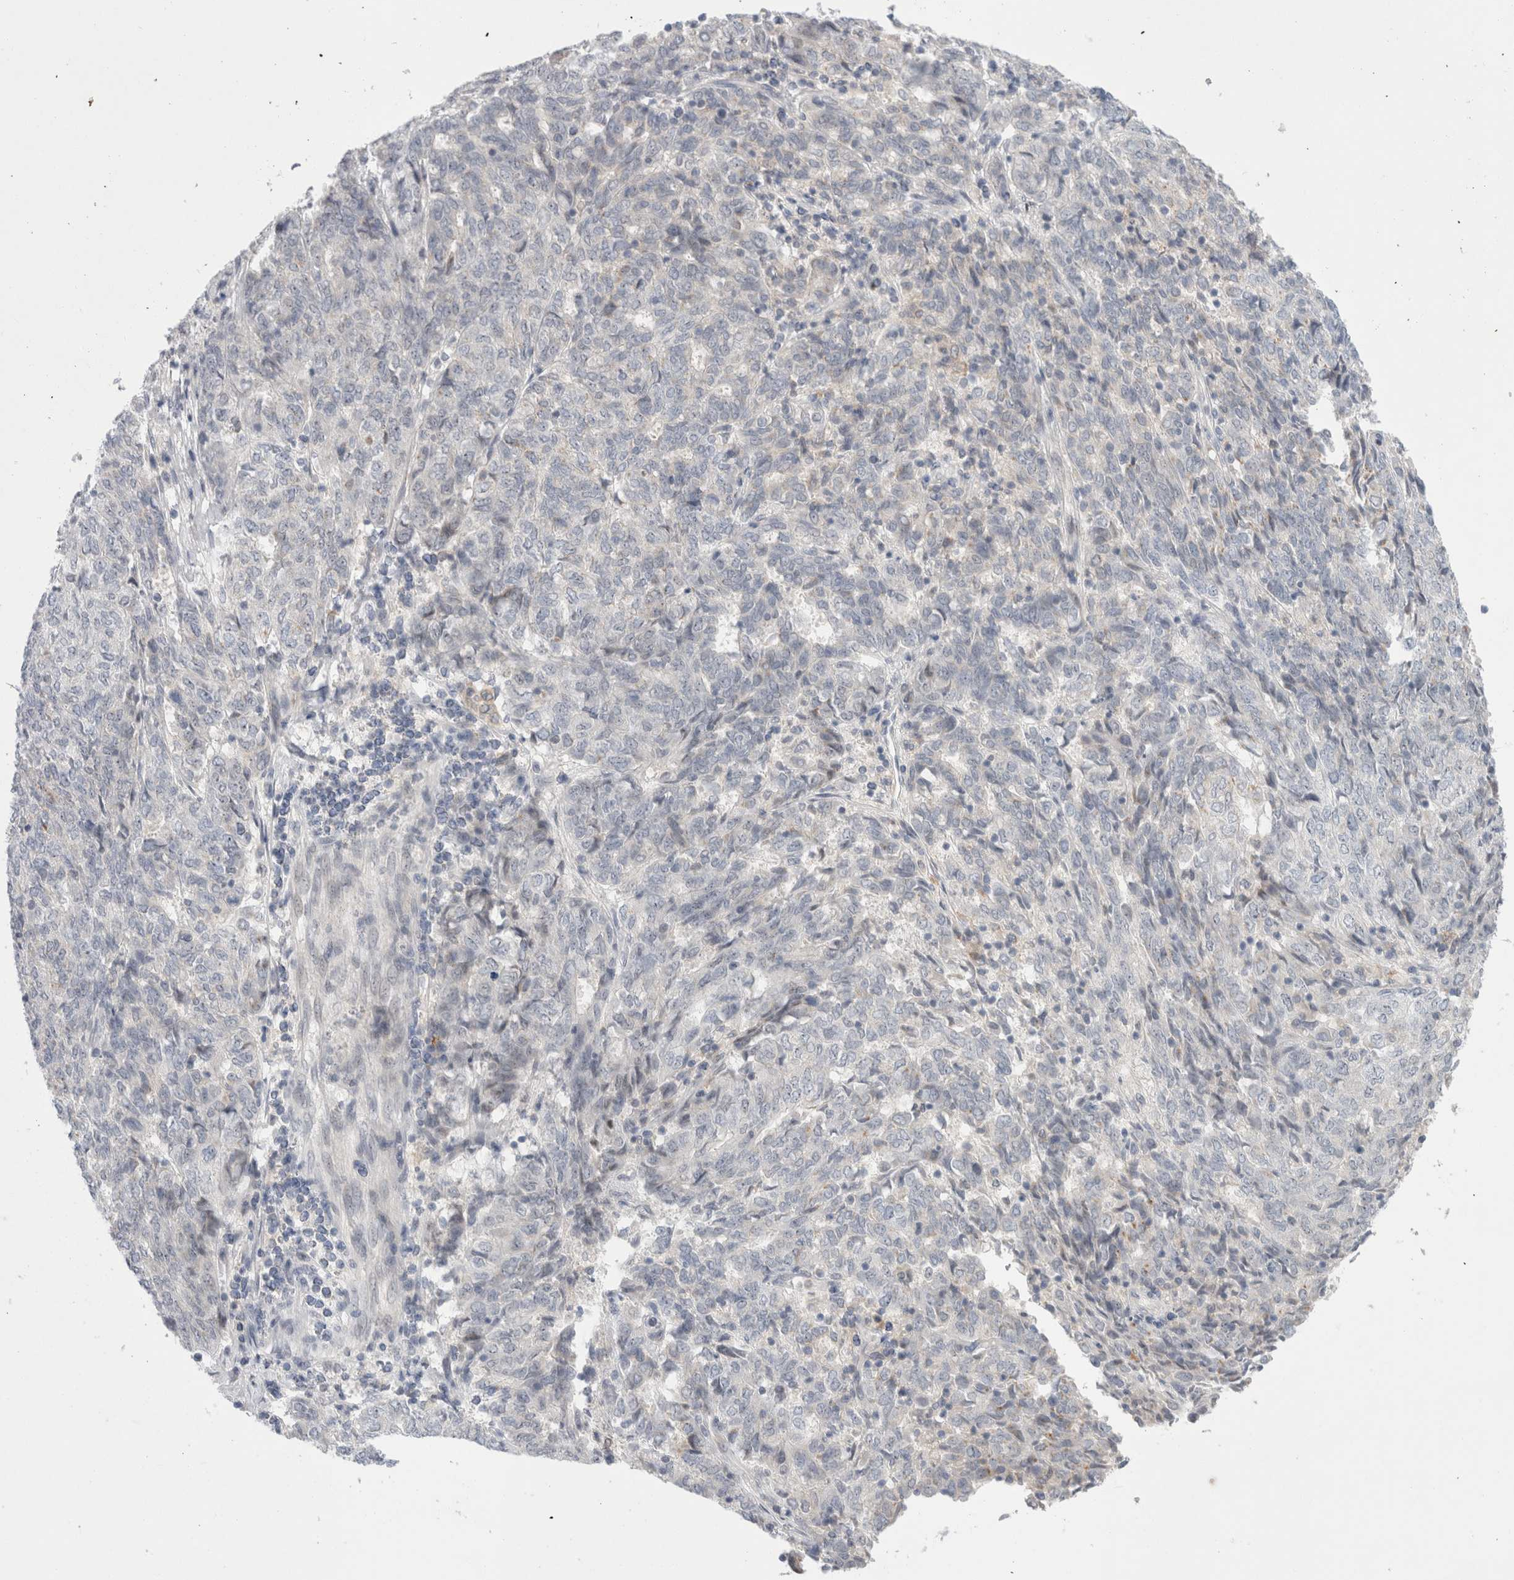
{"staining": {"intensity": "negative", "quantity": "none", "location": "none"}, "tissue": "endometrial cancer", "cell_type": "Tumor cells", "image_type": "cancer", "snomed": [{"axis": "morphology", "description": "Adenocarcinoma, NOS"}, {"axis": "topography", "description": "Endometrium"}], "caption": "The IHC photomicrograph has no significant positivity in tumor cells of endometrial cancer (adenocarcinoma) tissue. (DAB immunohistochemistry (IHC) visualized using brightfield microscopy, high magnification).", "gene": "CERS5", "patient": {"sex": "female", "age": 80}}